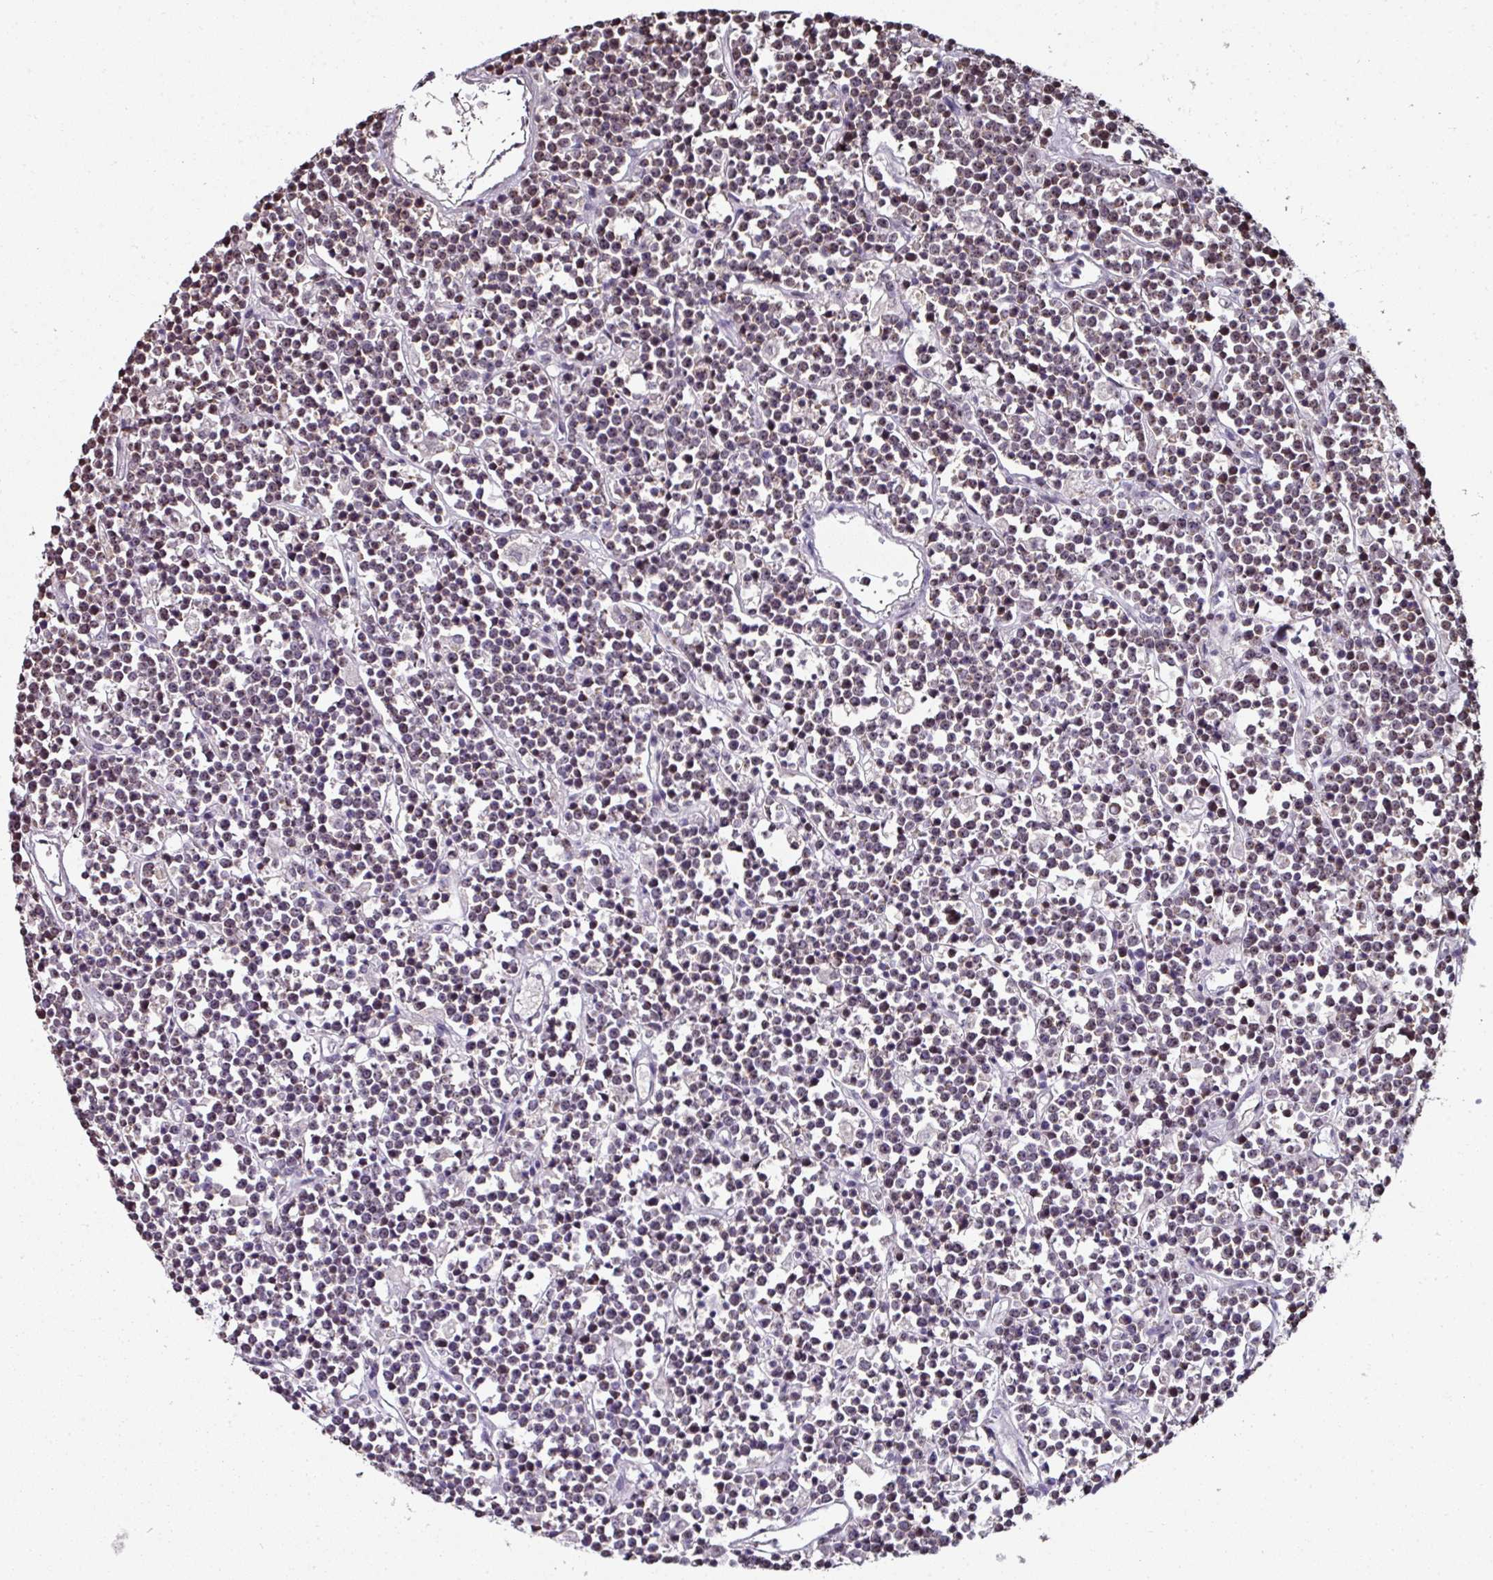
{"staining": {"intensity": "moderate", "quantity": "25%-75%", "location": "cytoplasmic/membranous,nuclear"}, "tissue": "lymphoma", "cell_type": "Tumor cells", "image_type": "cancer", "snomed": [{"axis": "morphology", "description": "Malignant lymphoma, non-Hodgkin's type, High grade"}, {"axis": "topography", "description": "Ovary"}], "caption": "An image showing moderate cytoplasmic/membranous and nuclear positivity in approximately 25%-75% of tumor cells in lymphoma, as visualized by brown immunohistochemical staining.", "gene": "NACC2", "patient": {"sex": "female", "age": 56}}